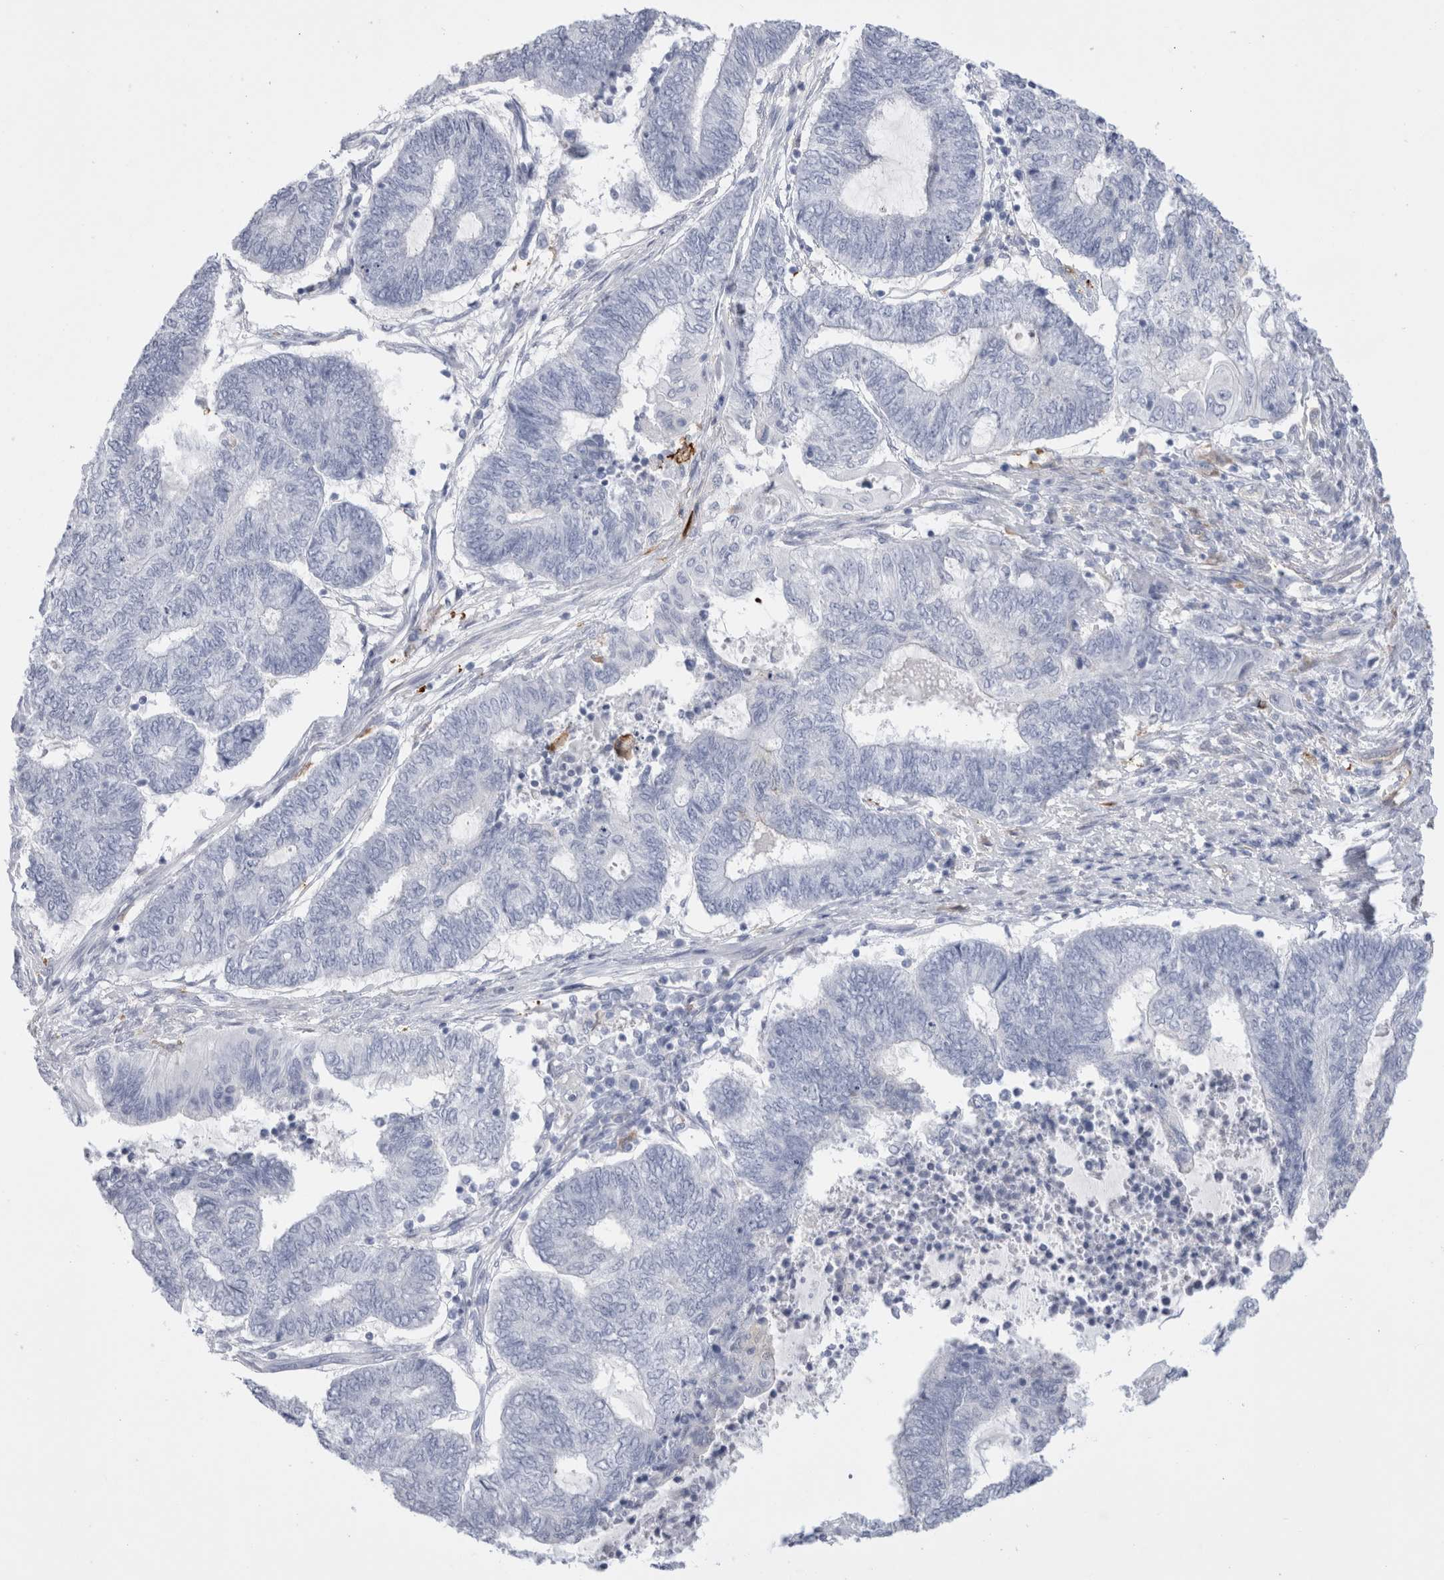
{"staining": {"intensity": "negative", "quantity": "none", "location": "none"}, "tissue": "endometrial cancer", "cell_type": "Tumor cells", "image_type": "cancer", "snomed": [{"axis": "morphology", "description": "Adenocarcinoma, NOS"}, {"axis": "topography", "description": "Uterus"}, {"axis": "topography", "description": "Endometrium"}], "caption": "Immunohistochemistry of endometrial cancer demonstrates no positivity in tumor cells.", "gene": "NAPEPLD", "patient": {"sex": "female", "age": 70}}